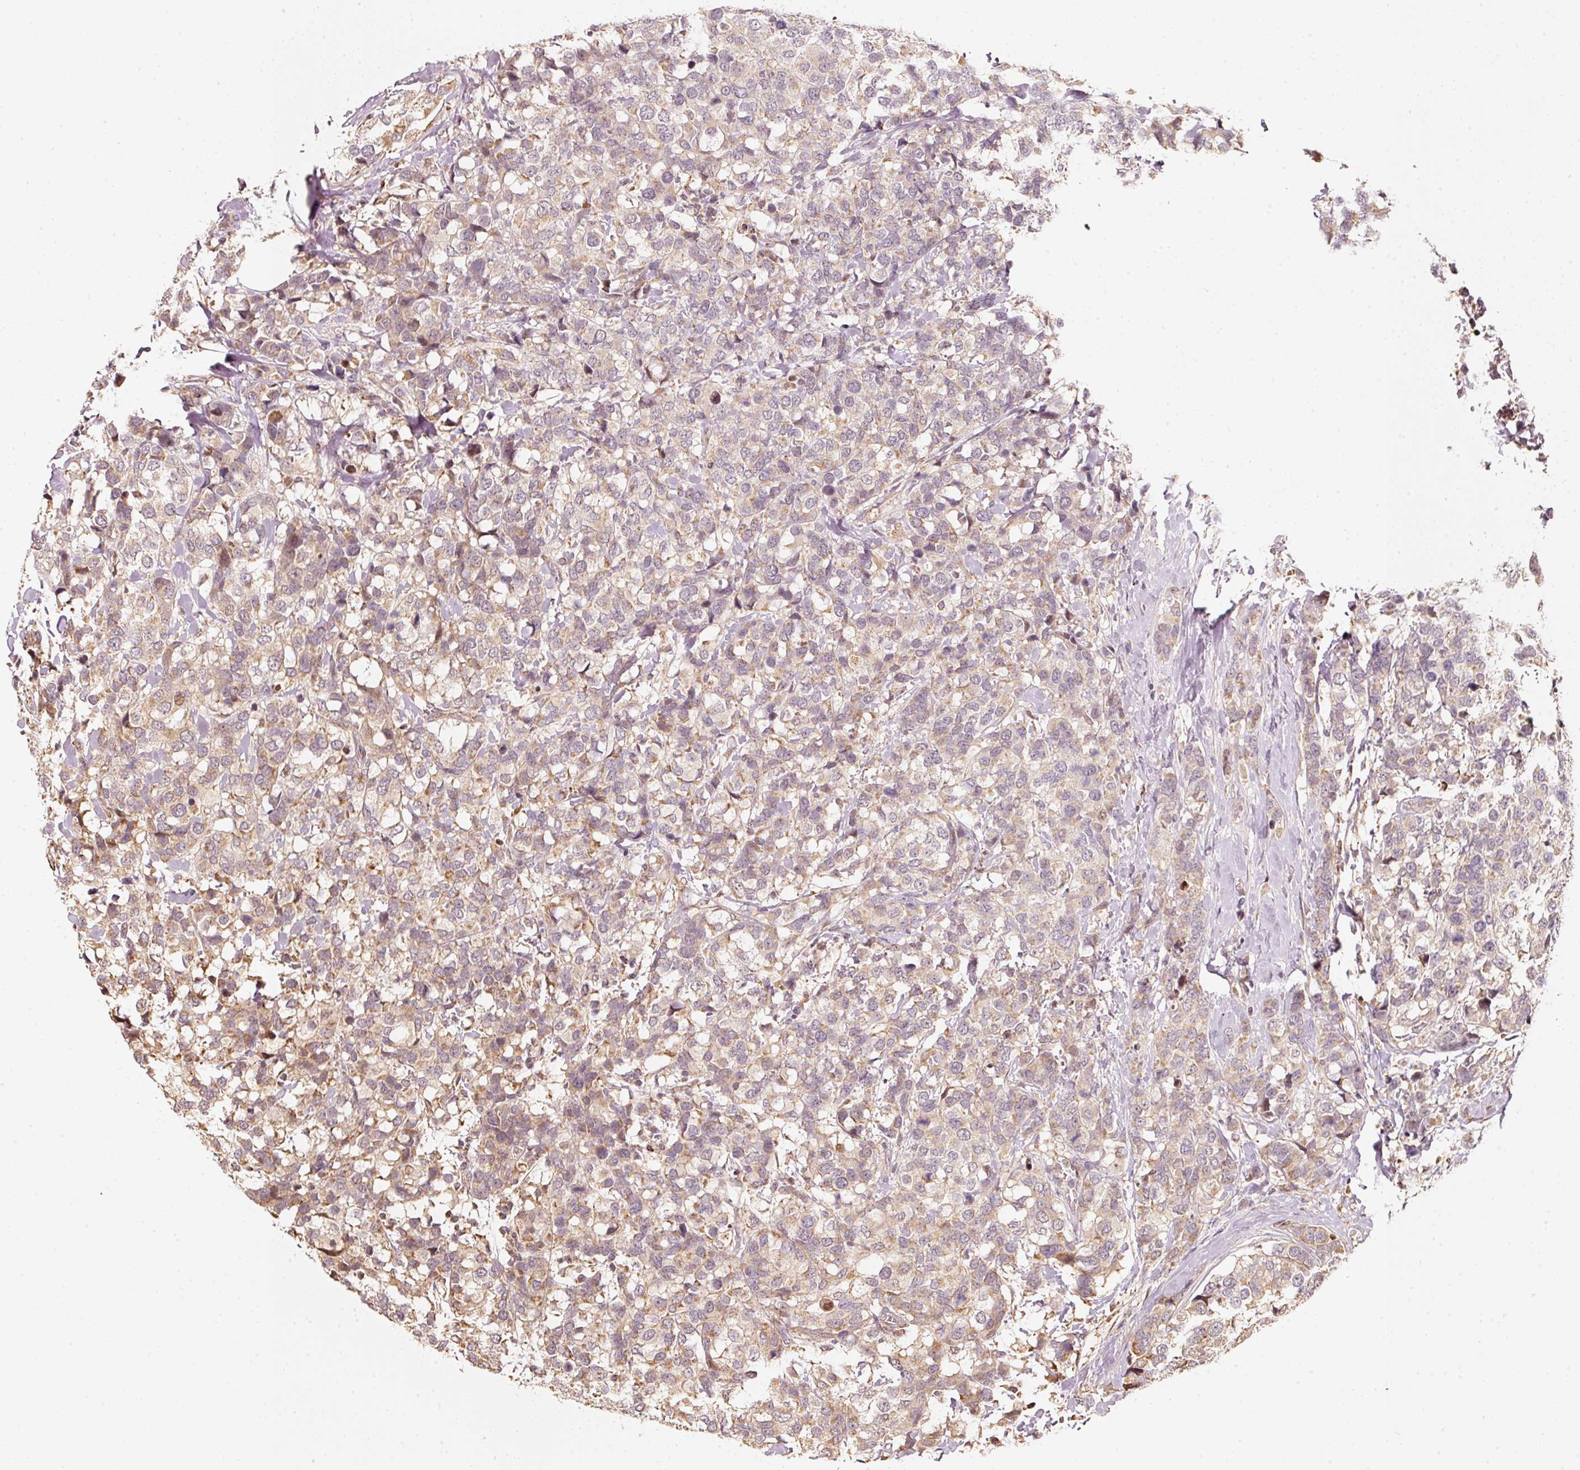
{"staining": {"intensity": "weak", "quantity": ">75%", "location": "cytoplasmic/membranous"}, "tissue": "breast cancer", "cell_type": "Tumor cells", "image_type": "cancer", "snomed": [{"axis": "morphology", "description": "Lobular carcinoma"}, {"axis": "topography", "description": "Breast"}], "caption": "This photomicrograph displays breast cancer (lobular carcinoma) stained with immunohistochemistry to label a protein in brown. The cytoplasmic/membranous of tumor cells show weak positivity for the protein. Nuclei are counter-stained blue.", "gene": "RAB35", "patient": {"sex": "female", "age": 59}}